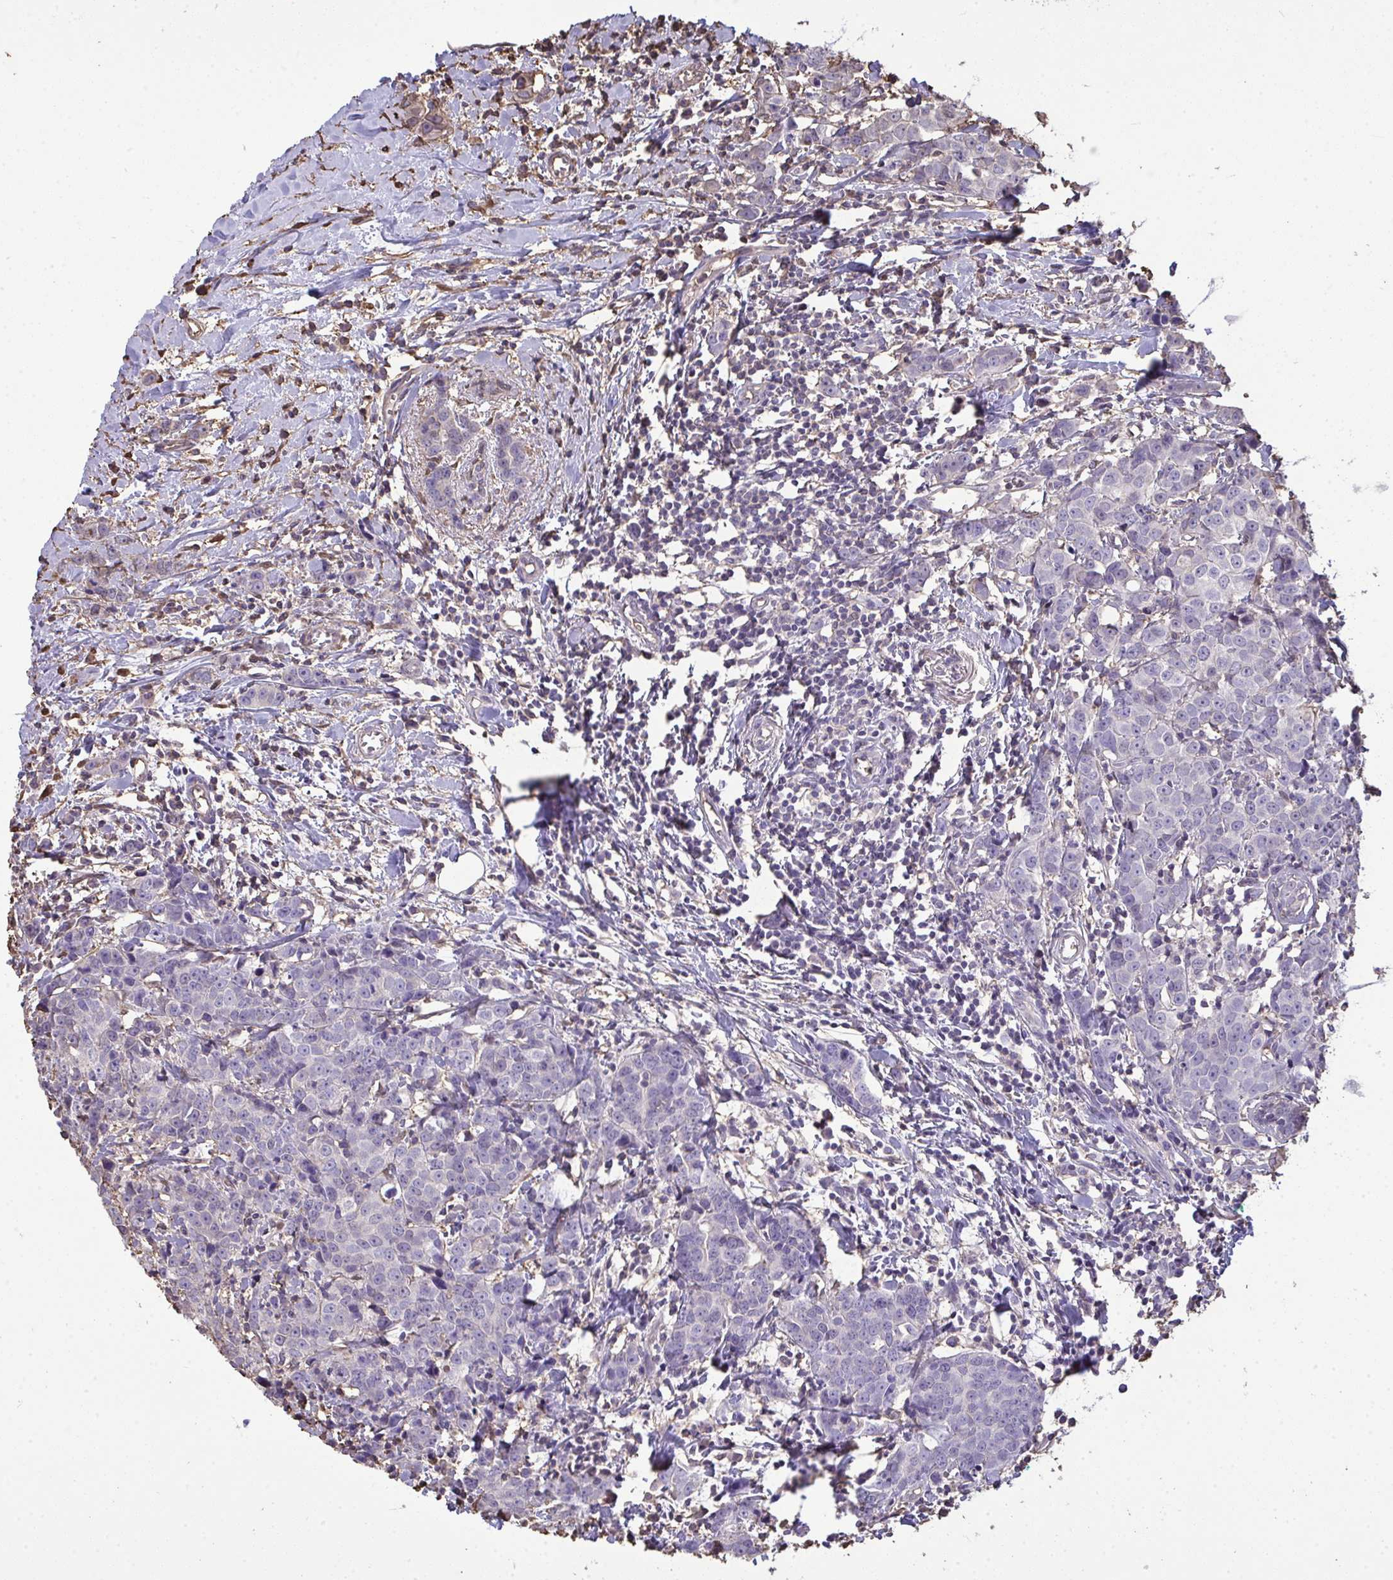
{"staining": {"intensity": "negative", "quantity": "none", "location": "none"}, "tissue": "breast cancer", "cell_type": "Tumor cells", "image_type": "cancer", "snomed": [{"axis": "morphology", "description": "Duct carcinoma"}, {"axis": "topography", "description": "Breast"}], "caption": "This is an IHC photomicrograph of breast invasive ductal carcinoma. There is no expression in tumor cells.", "gene": "ANXA5", "patient": {"sex": "female", "age": 80}}